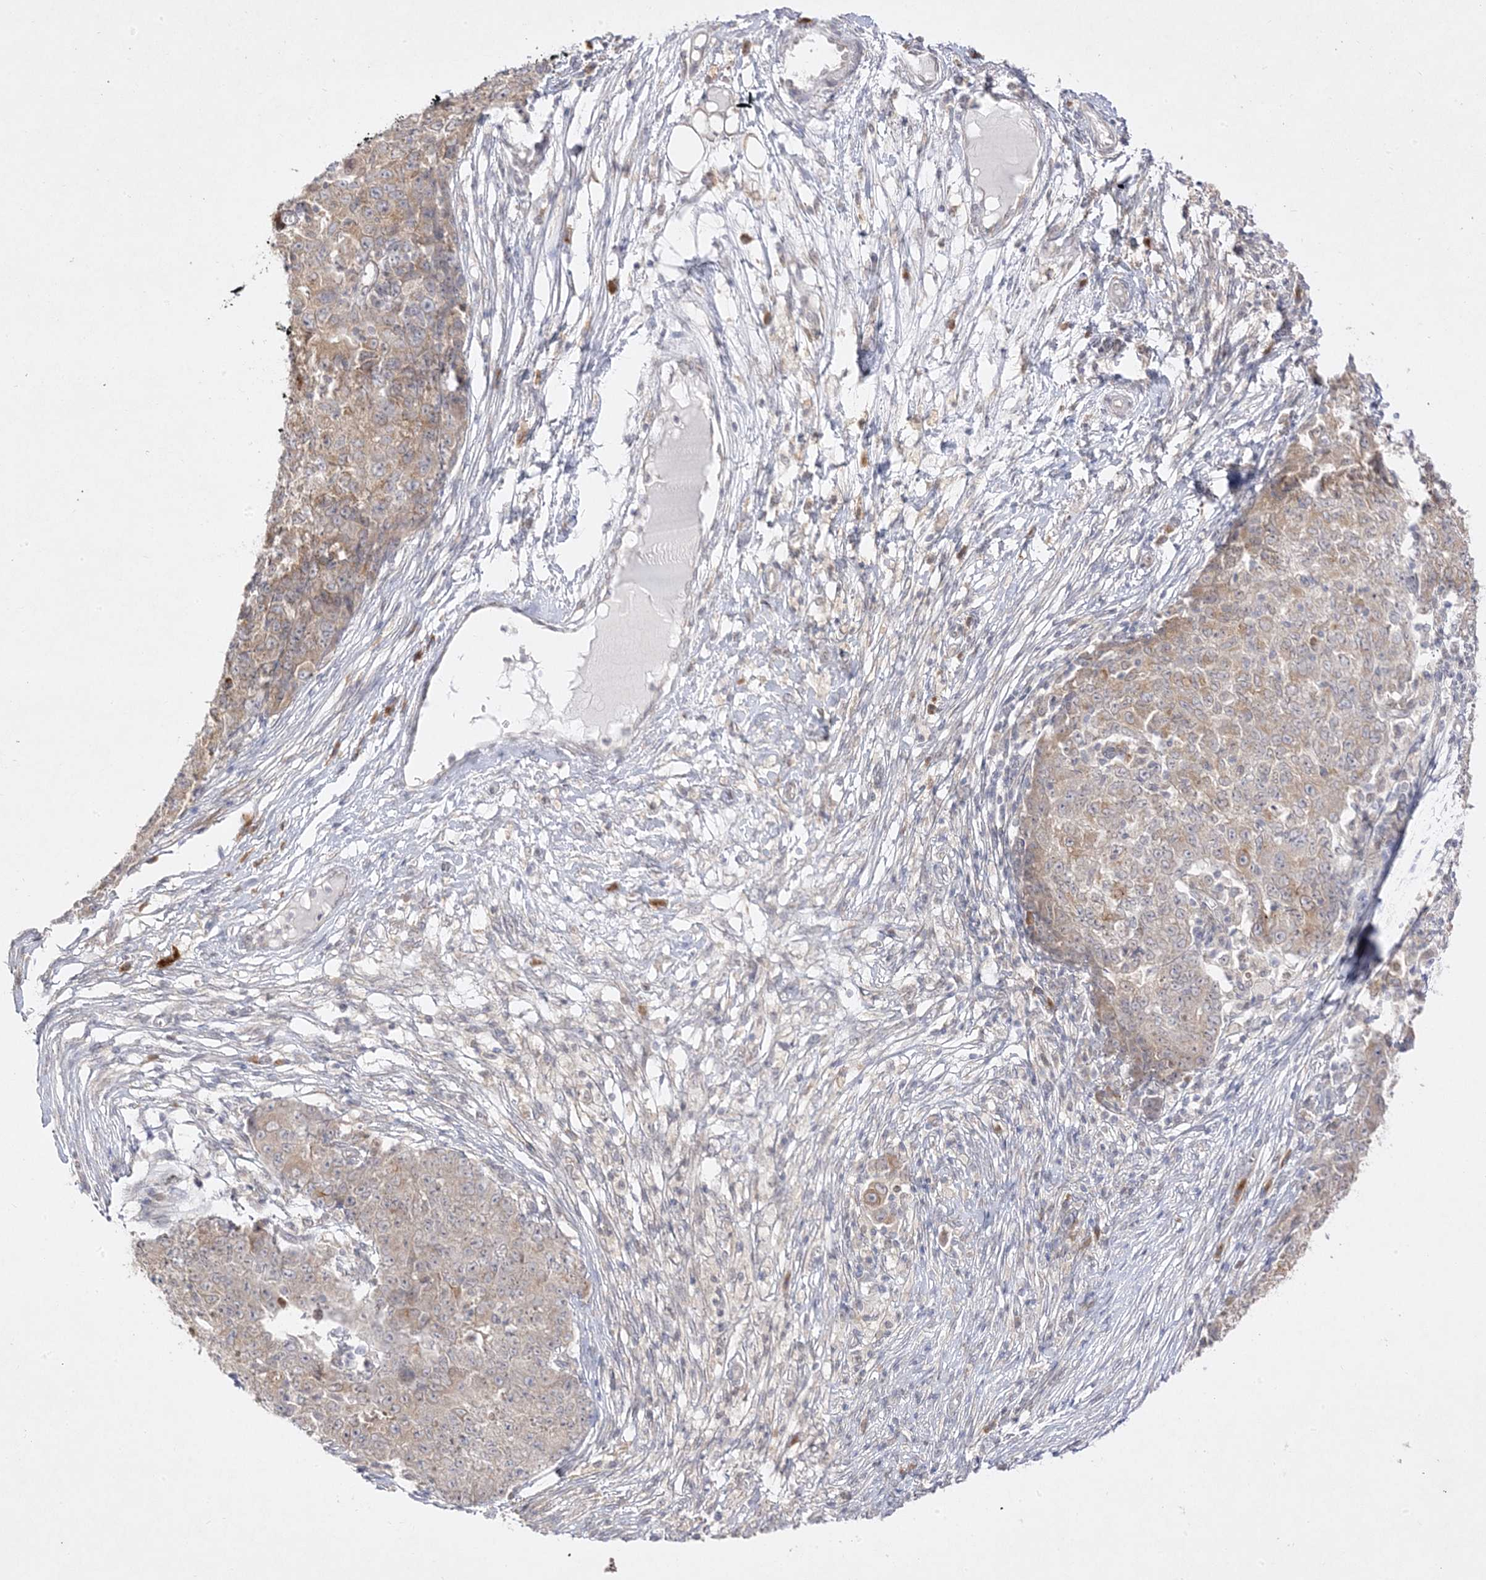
{"staining": {"intensity": "weak", "quantity": "<25%", "location": "cytoplasmic/membranous"}, "tissue": "ovarian cancer", "cell_type": "Tumor cells", "image_type": "cancer", "snomed": [{"axis": "morphology", "description": "Carcinoma, endometroid"}, {"axis": "topography", "description": "Ovary"}], "caption": "The immunohistochemistry histopathology image has no significant positivity in tumor cells of ovarian cancer (endometroid carcinoma) tissue.", "gene": "C2CD2", "patient": {"sex": "female", "age": 42}}